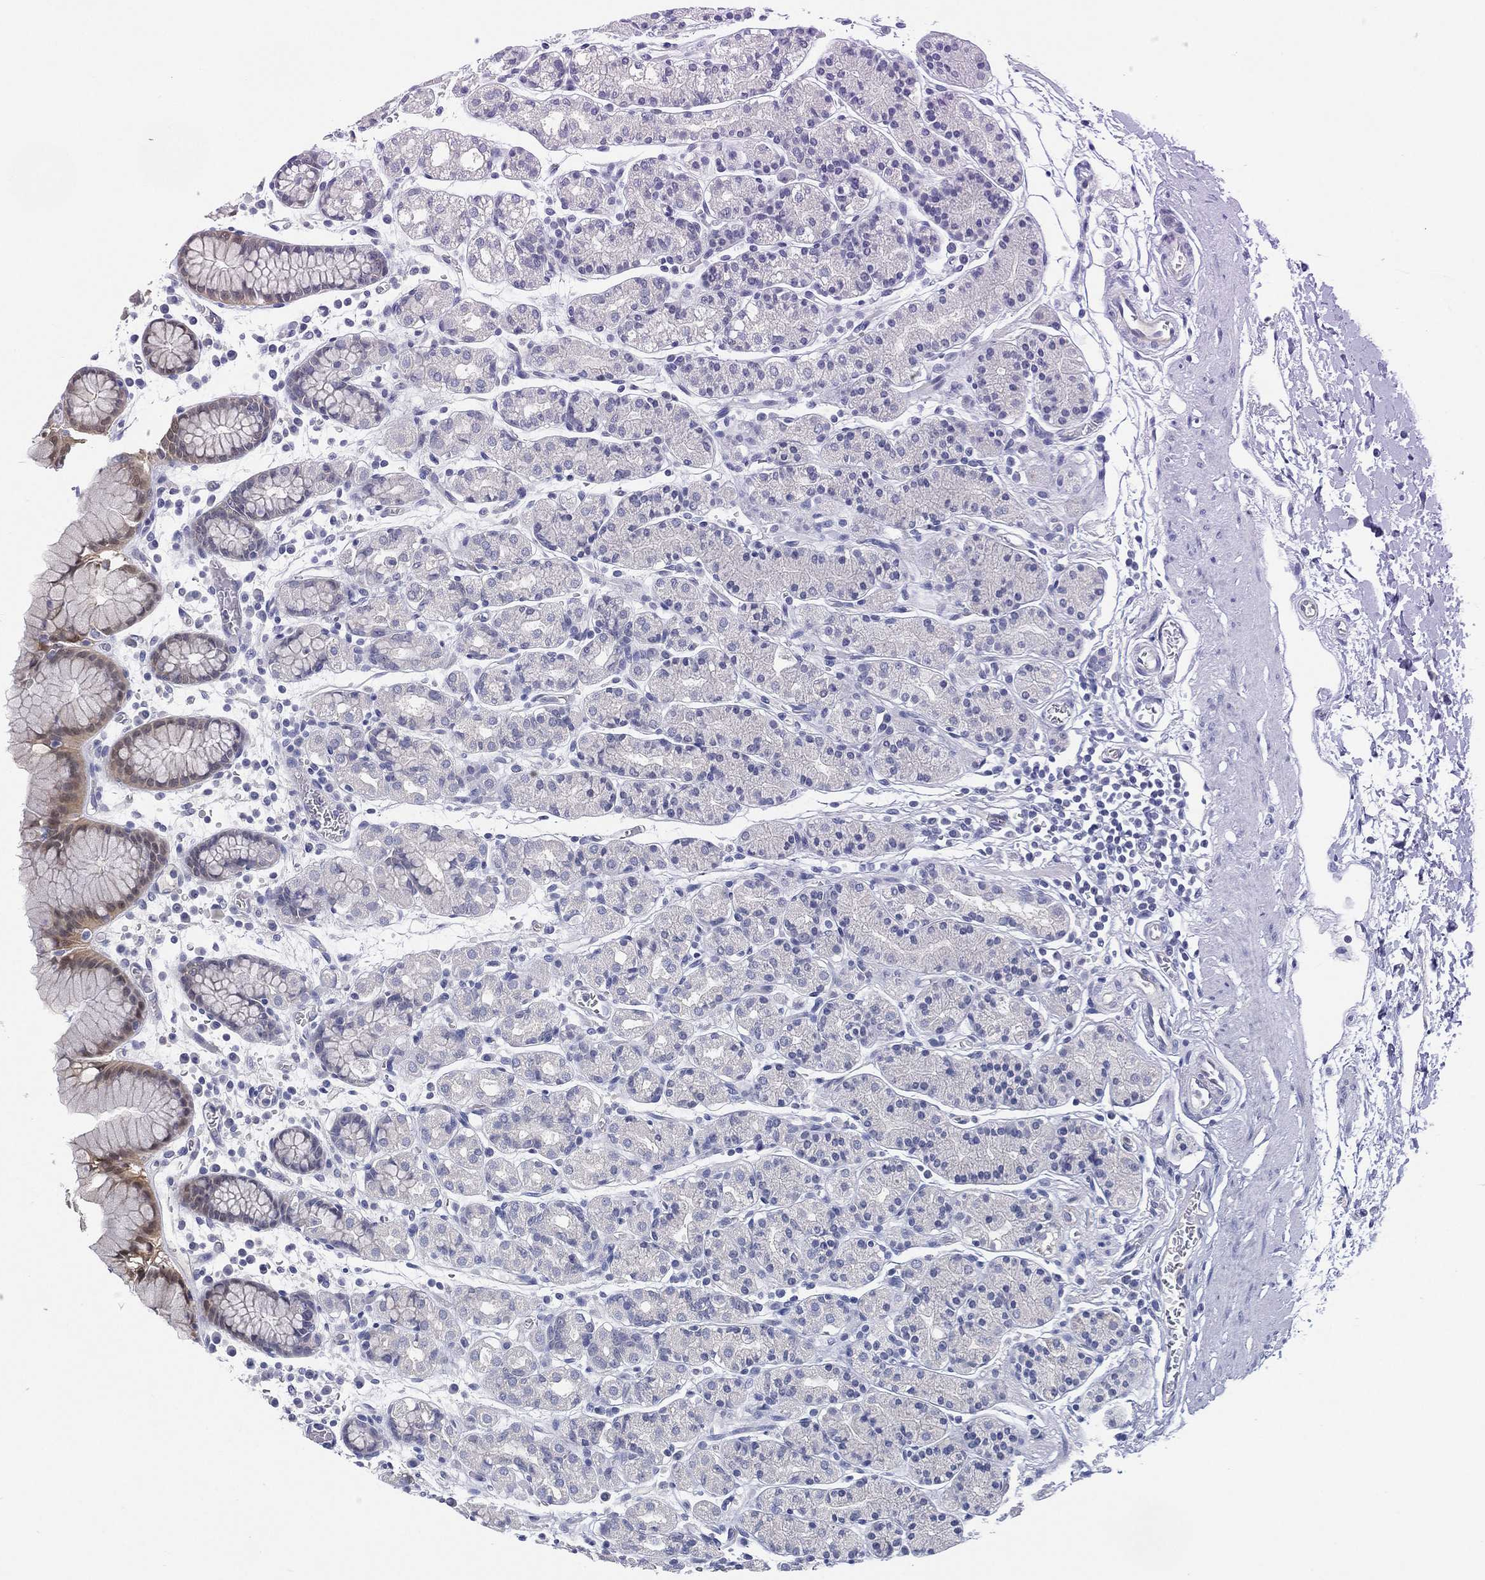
{"staining": {"intensity": "weak", "quantity": "<25%", "location": "cytoplasmic/membranous"}, "tissue": "stomach", "cell_type": "Glandular cells", "image_type": "normal", "snomed": [{"axis": "morphology", "description": "Normal tissue, NOS"}, {"axis": "topography", "description": "Stomach, upper"}, {"axis": "topography", "description": "Stomach"}], "caption": "Glandular cells show no significant protein positivity in normal stomach. (Stains: DAB immunohistochemistry (IHC) with hematoxylin counter stain, Microscopy: brightfield microscopy at high magnification).", "gene": "C5orf46", "patient": {"sex": "male", "age": 62}}